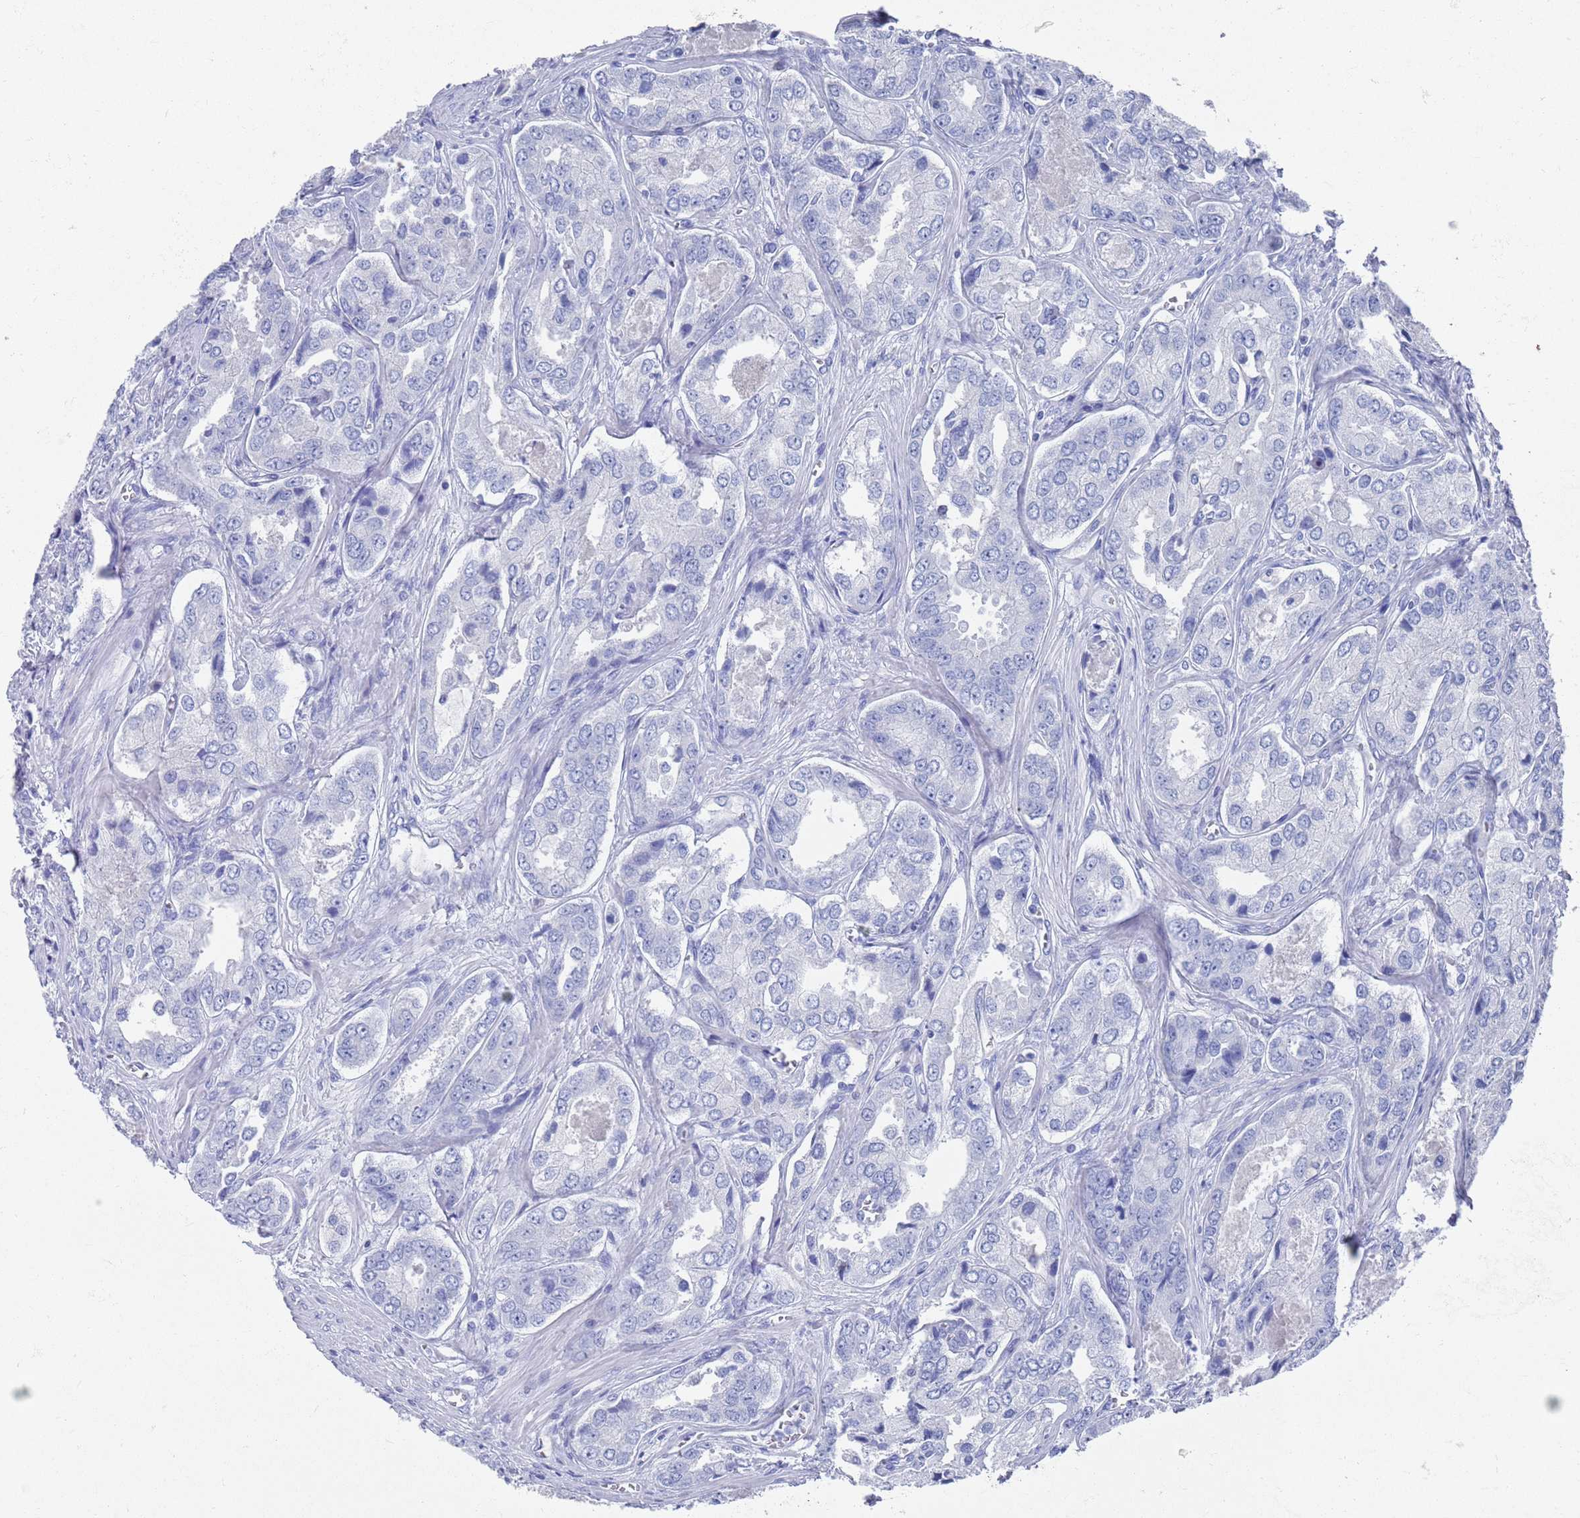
{"staining": {"intensity": "negative", "quantity": "none", "location": "none"}, "tissue": "prostate cancer", "cell_type": "Tumor cells", "image_type": "cancer", "snomed": [{"axis": "morphology", "description": "Adenocarcinoma, Low grade"}, {"axis": "topography", "description": "Prostate"}], "caption": "High magnification brightfield microscopy of prostate low-grade adenocarcinoma stained with DAB (brown) and counterstained with hematoxylin (blue): tumor cells show no significant staining.", "gene": "MTMR2", "patient": {"sex": "male", "age": 68}}